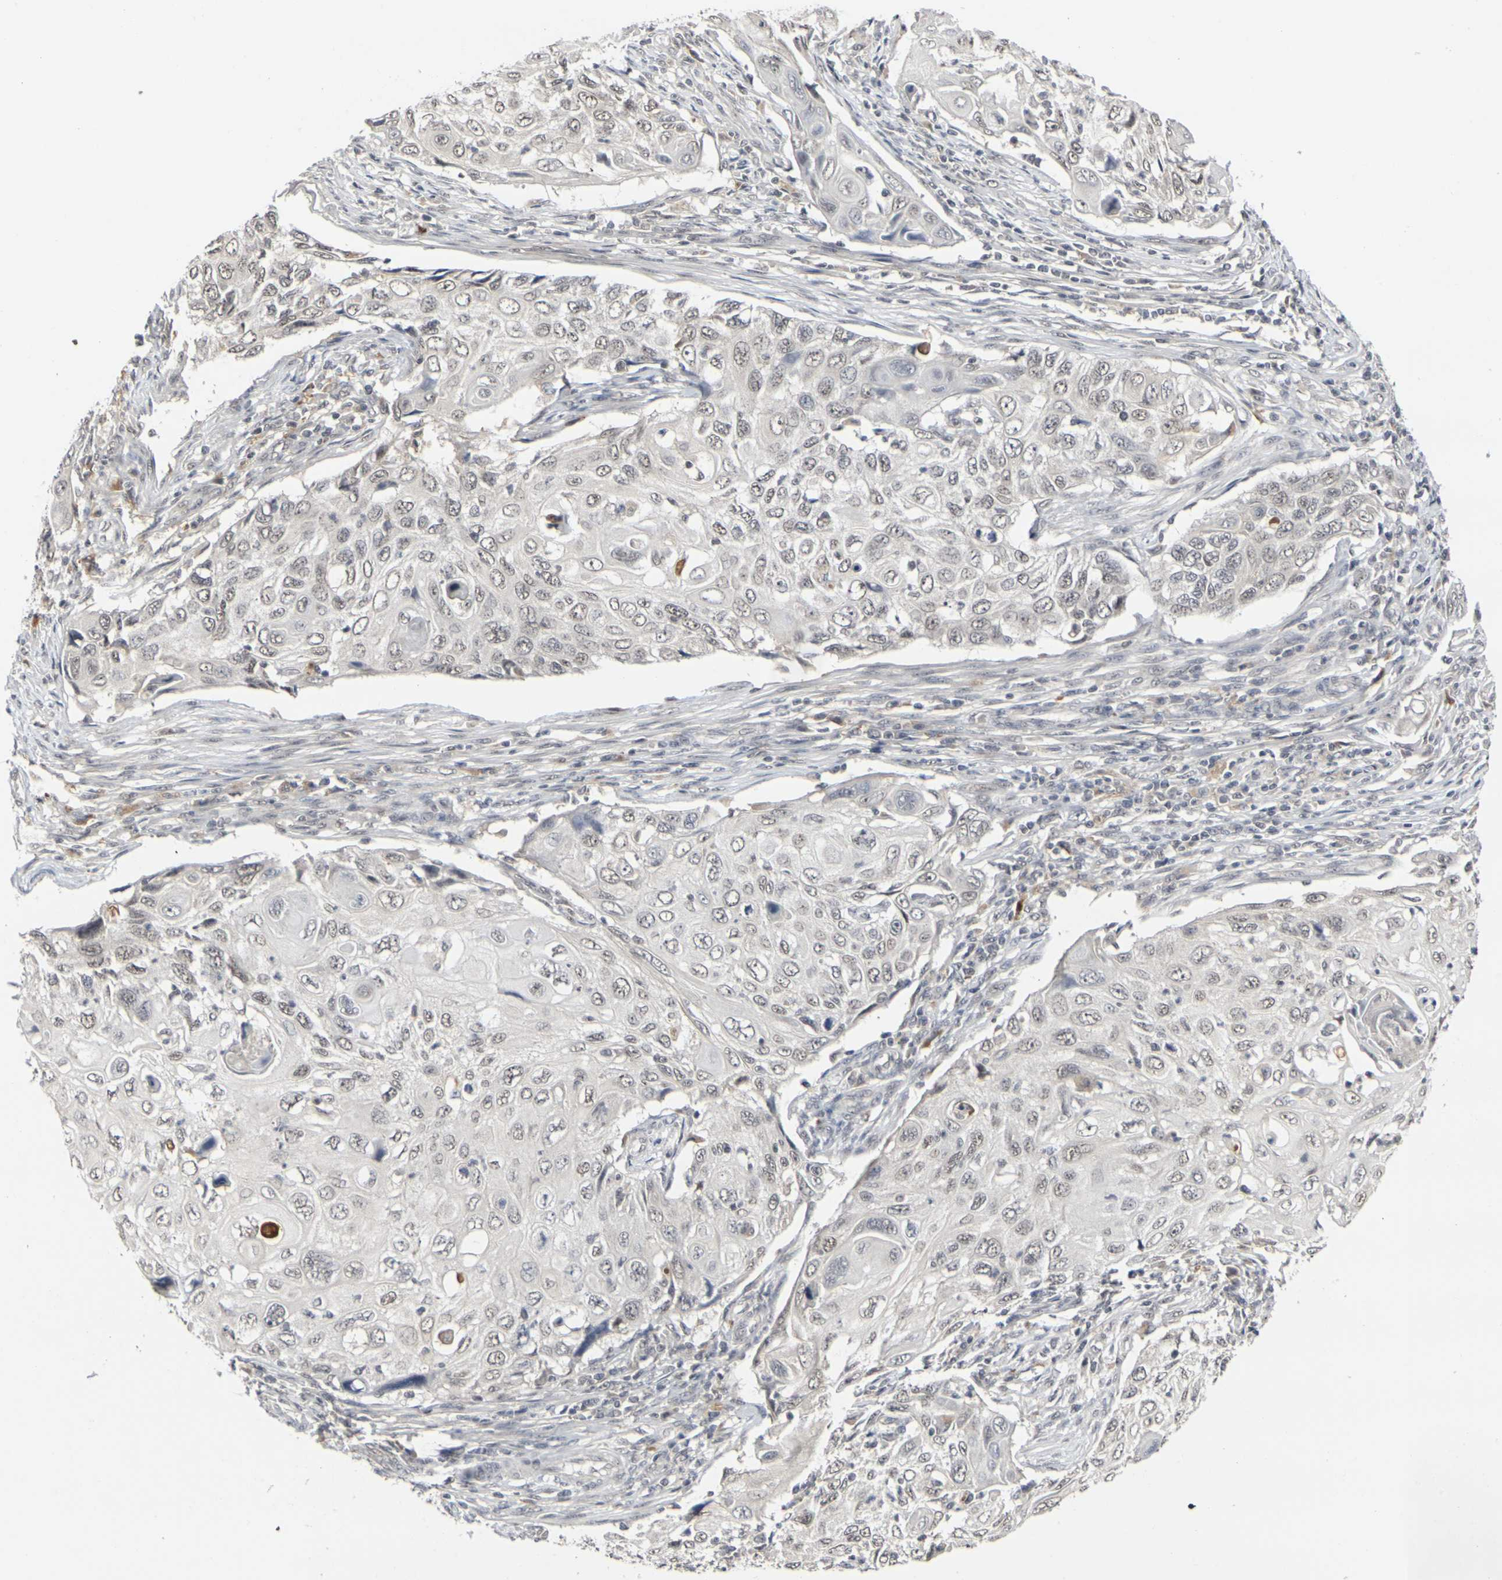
{"staining": {"intensity": "weak", "quantity": "25%-75%", "location": "nuclear"}, "tissue": "cervical cancer", "cell_type": "Tumor cells", "image_type": "cancer", "snomed": [{"axis": "morphology", "description": "Squamous cell carcinoma, NOS"}, {"axis": "topography", "description": "Cervix"}], "caption": "A photomicrograph of human cervical cancer stained for a protein reveals weak nuclear brown staining in tumor cells. The staining is performed using DAB (3,3'-diaminobenzidine) brown chromogen to label protein expression. The nuclei are counter-stained blue using hematoxylin.", "gene": "GPR19", "patient": {"sex": "female", "age": 70}}